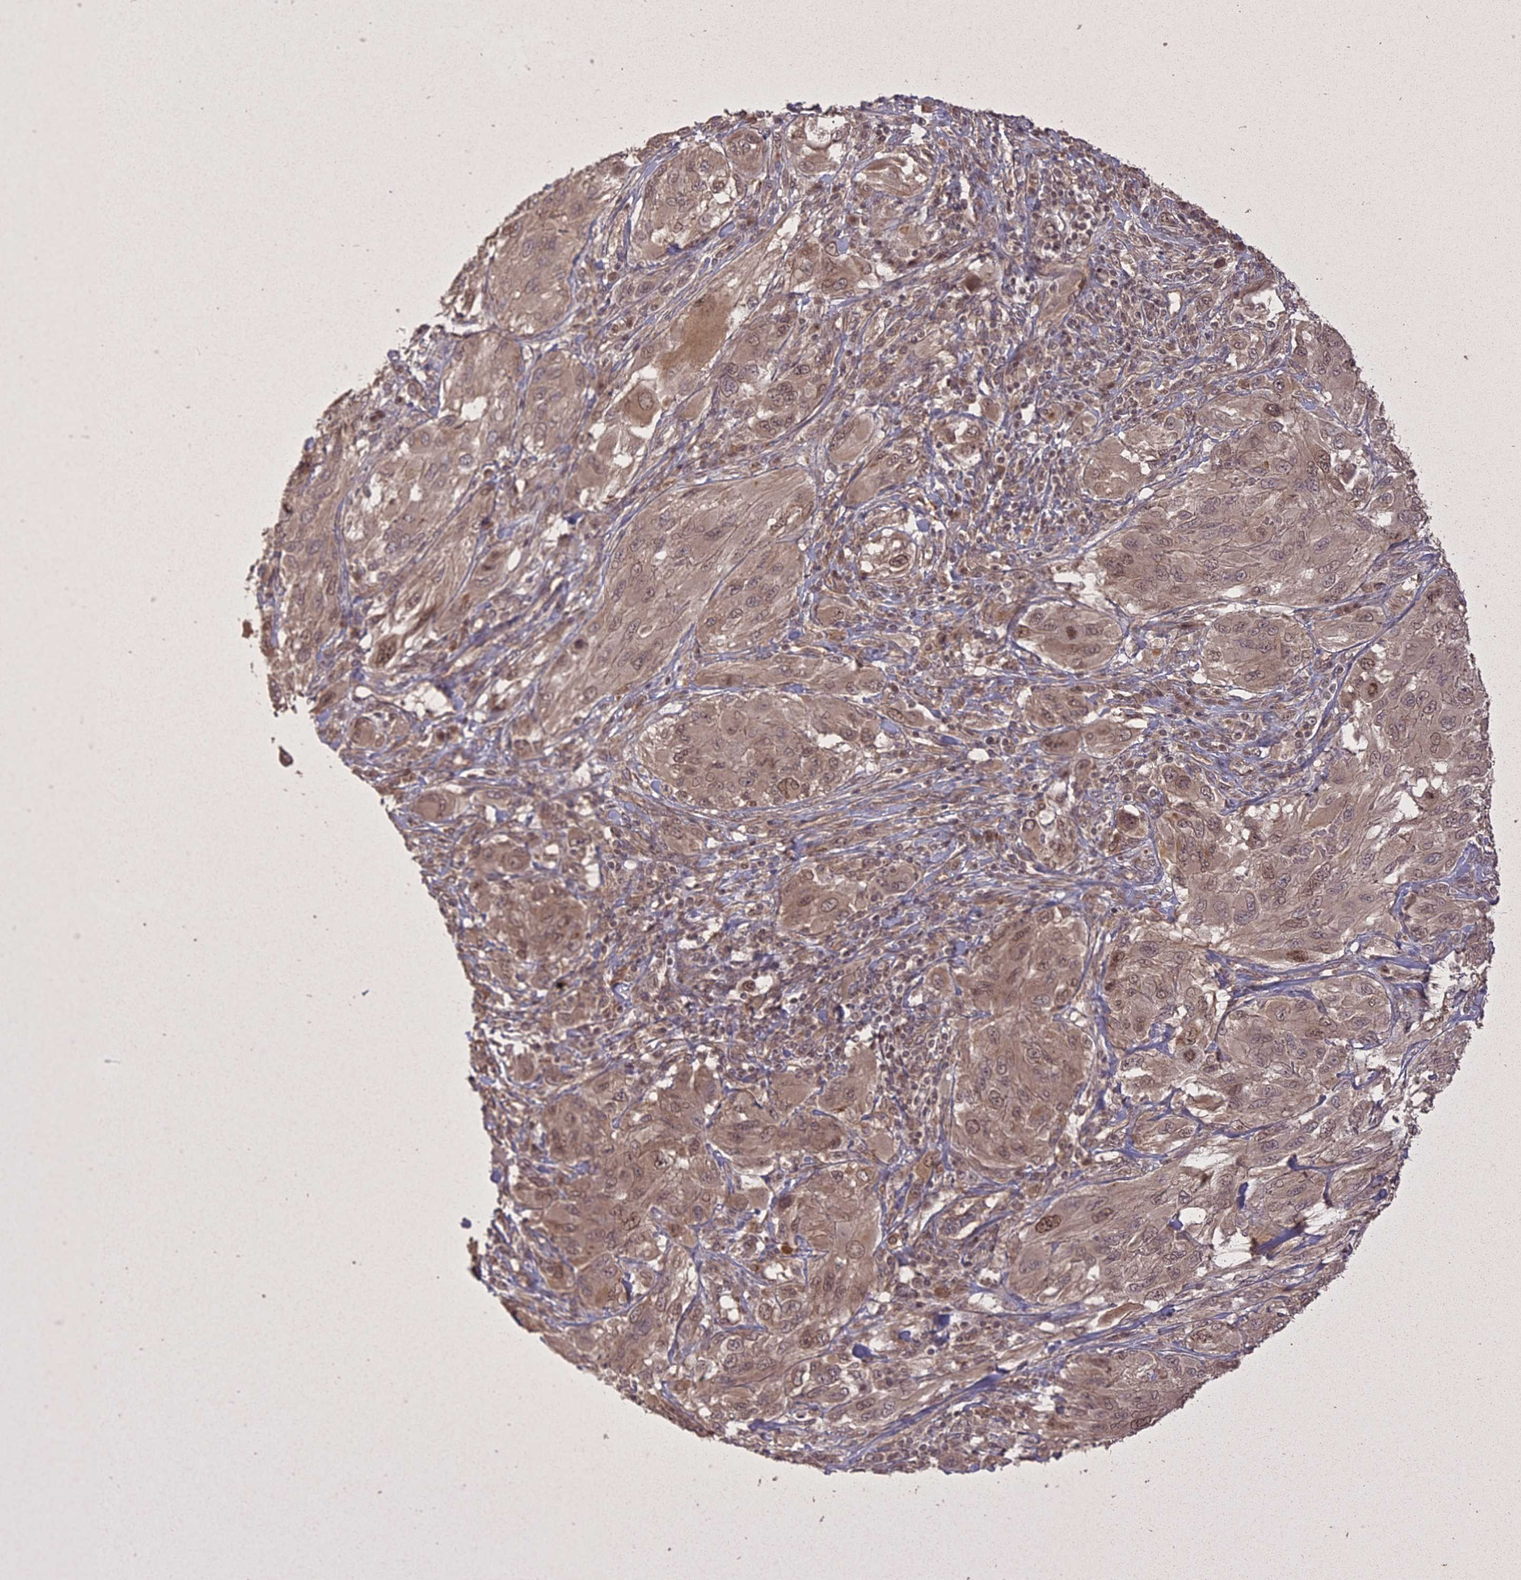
{"staining": {"intensity": "moderate", "quantity": ">75%", "location": "cytoplasmic/membranous,nuclear"}, "tissue": "melanoma", "cell_type": "Tumor cells", "image_type": "cancer", "snomed": [{"axis": "morphology", "description": "Malignant melanoma, NOS"}, {"axis": "topography", "description": "Skin"}], "caption": "Immunohistochemistry image of neoplastic tissue: human melanoma stained using immunohistochemistry (IHC) shows medium levels of moderate protein expression localized specifically in the cytoplasmic/membranous and nuclear of tumor cells, appearing as a cytoplasmic/membranous and nuclear brown color.", "gene": "ING5", "patient": {"sex": "female", "age": 91}}